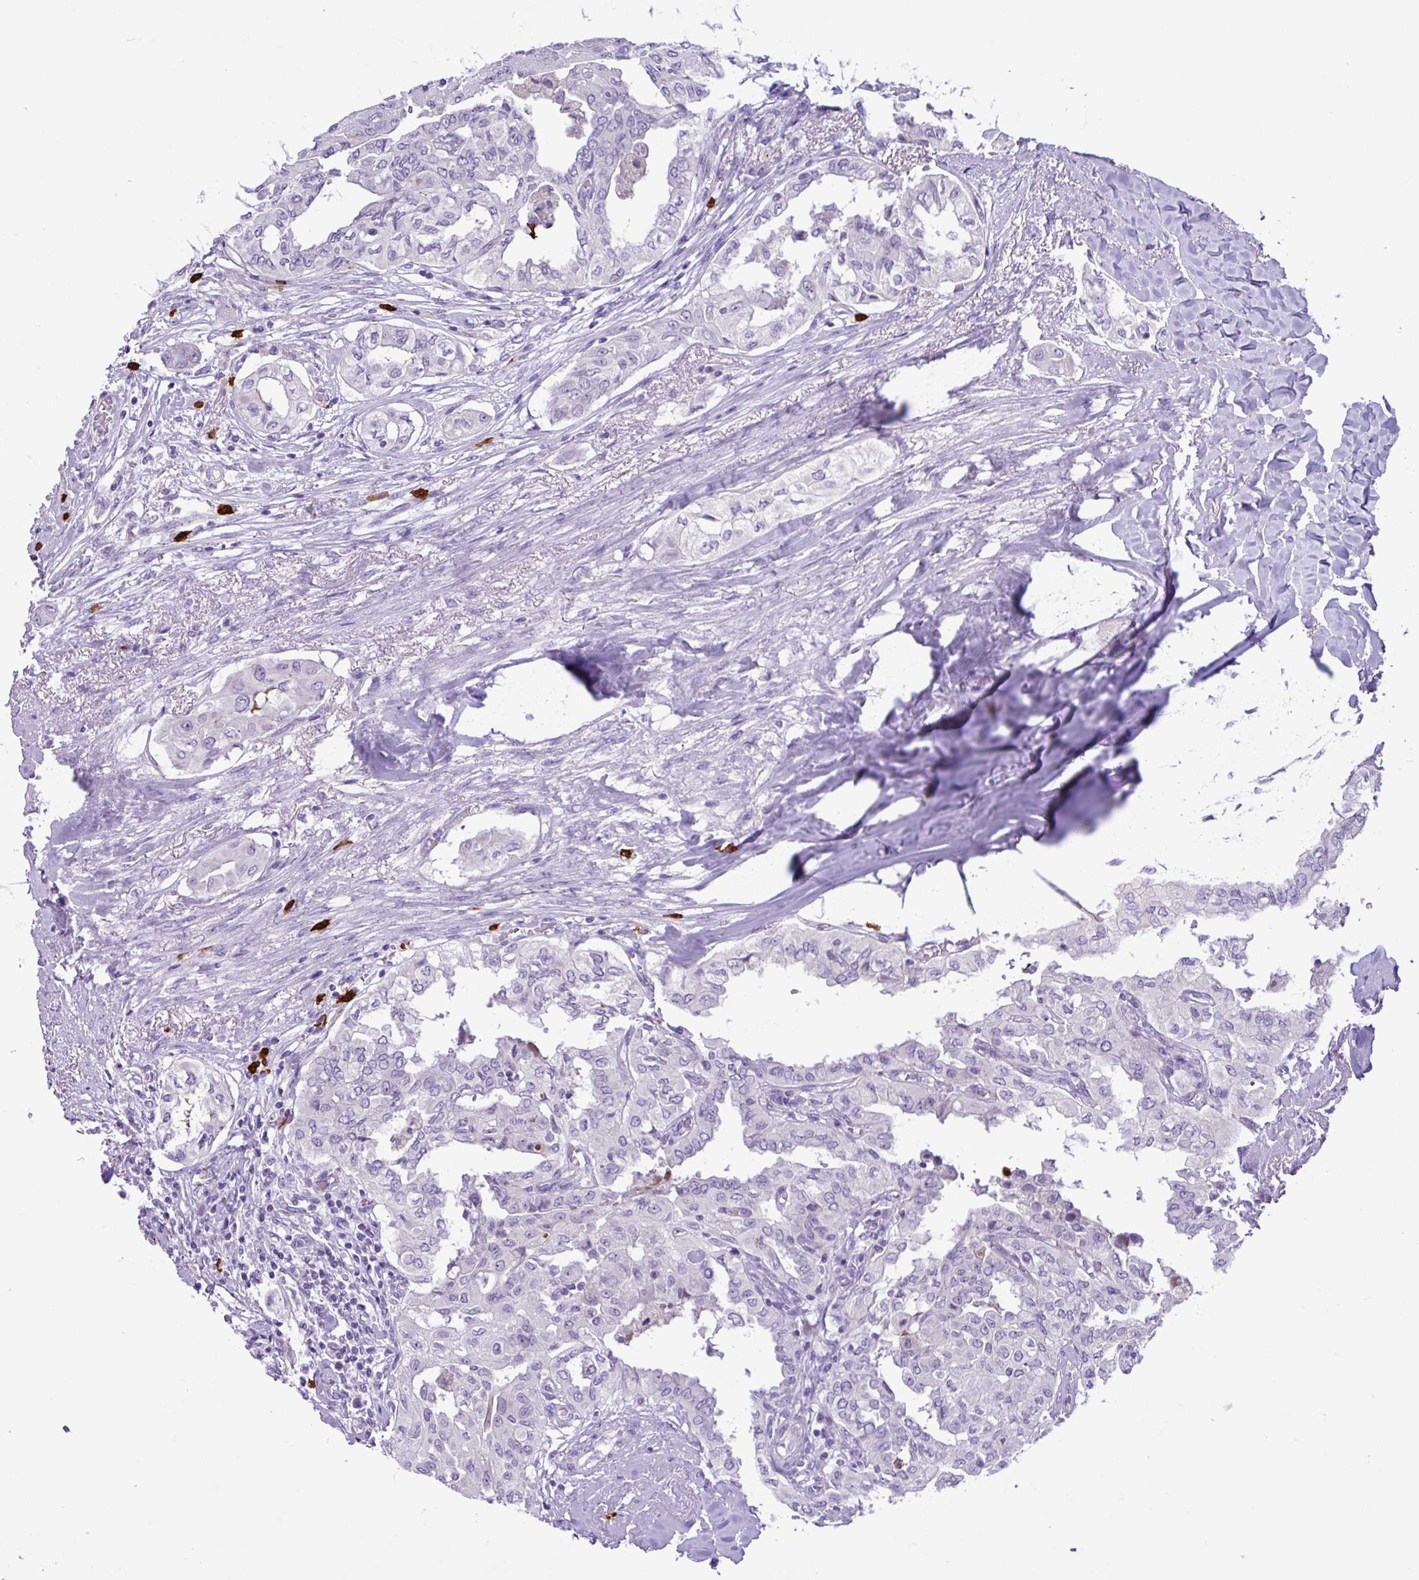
{"staining": {"intensity": "negative", "quantity": "none", "location": "none"}, "tissue": "thyroid cancer", "cell_type": "Tumor cells", "image_type": "cancer", "snomed": [{"axis": "morphology", "description": "Papillary adenocarcinoma, NOS"}, {"axis": "topography", "description": "Thyroid gland"}], "caption": "The immunohistochemistry (IHC) micrograph has no significant expression in tumor cells of thyroid cancer tissue.", "gene": "MRM2", "patient": {"sex": "female", "age": 59}}